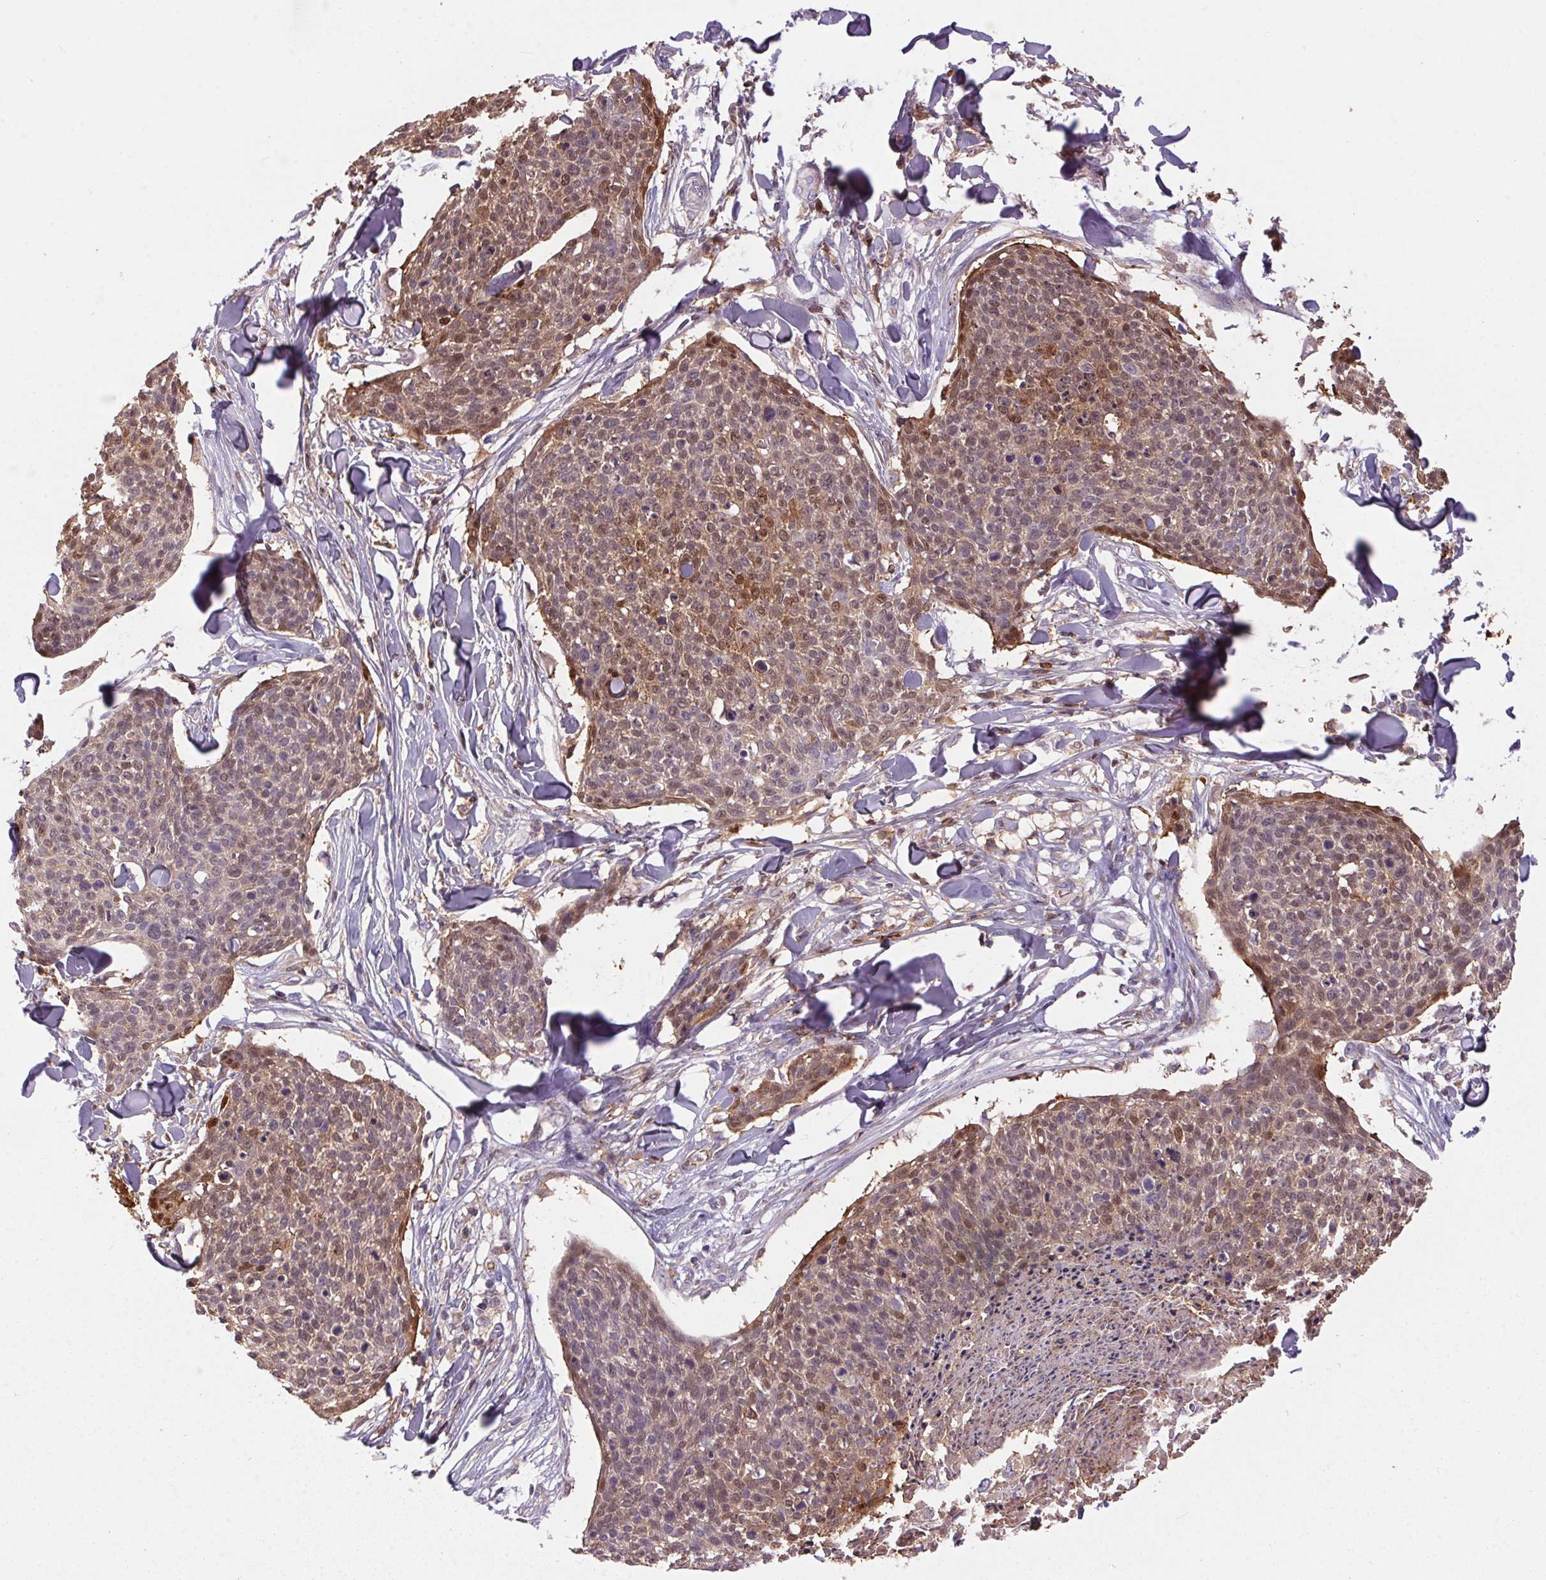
{"staining": {"intensity": "weak", "quantity": "25%-75%", "location": "cytoplasmic/membranous"}, "tissue": "skin cancer", "cell_type": "Tumor cells", "image_type": "cancer", "snomed": [{"axis": "morphology", "description": "Squamous cell carcinoma, NOS"}, {"axis": "topography", "description": "Skin"}, {"axis": "topography", "description": "Vulva"}], "caption": "Skin squamous cell carcinoma tissue shows weak cytoplasmic/membranous expression in about 25%-75% of tumor cells, visualized by immunohistochemistry.", "gene": "S100A2", "patient": {"sex": "female", "age": 75}}